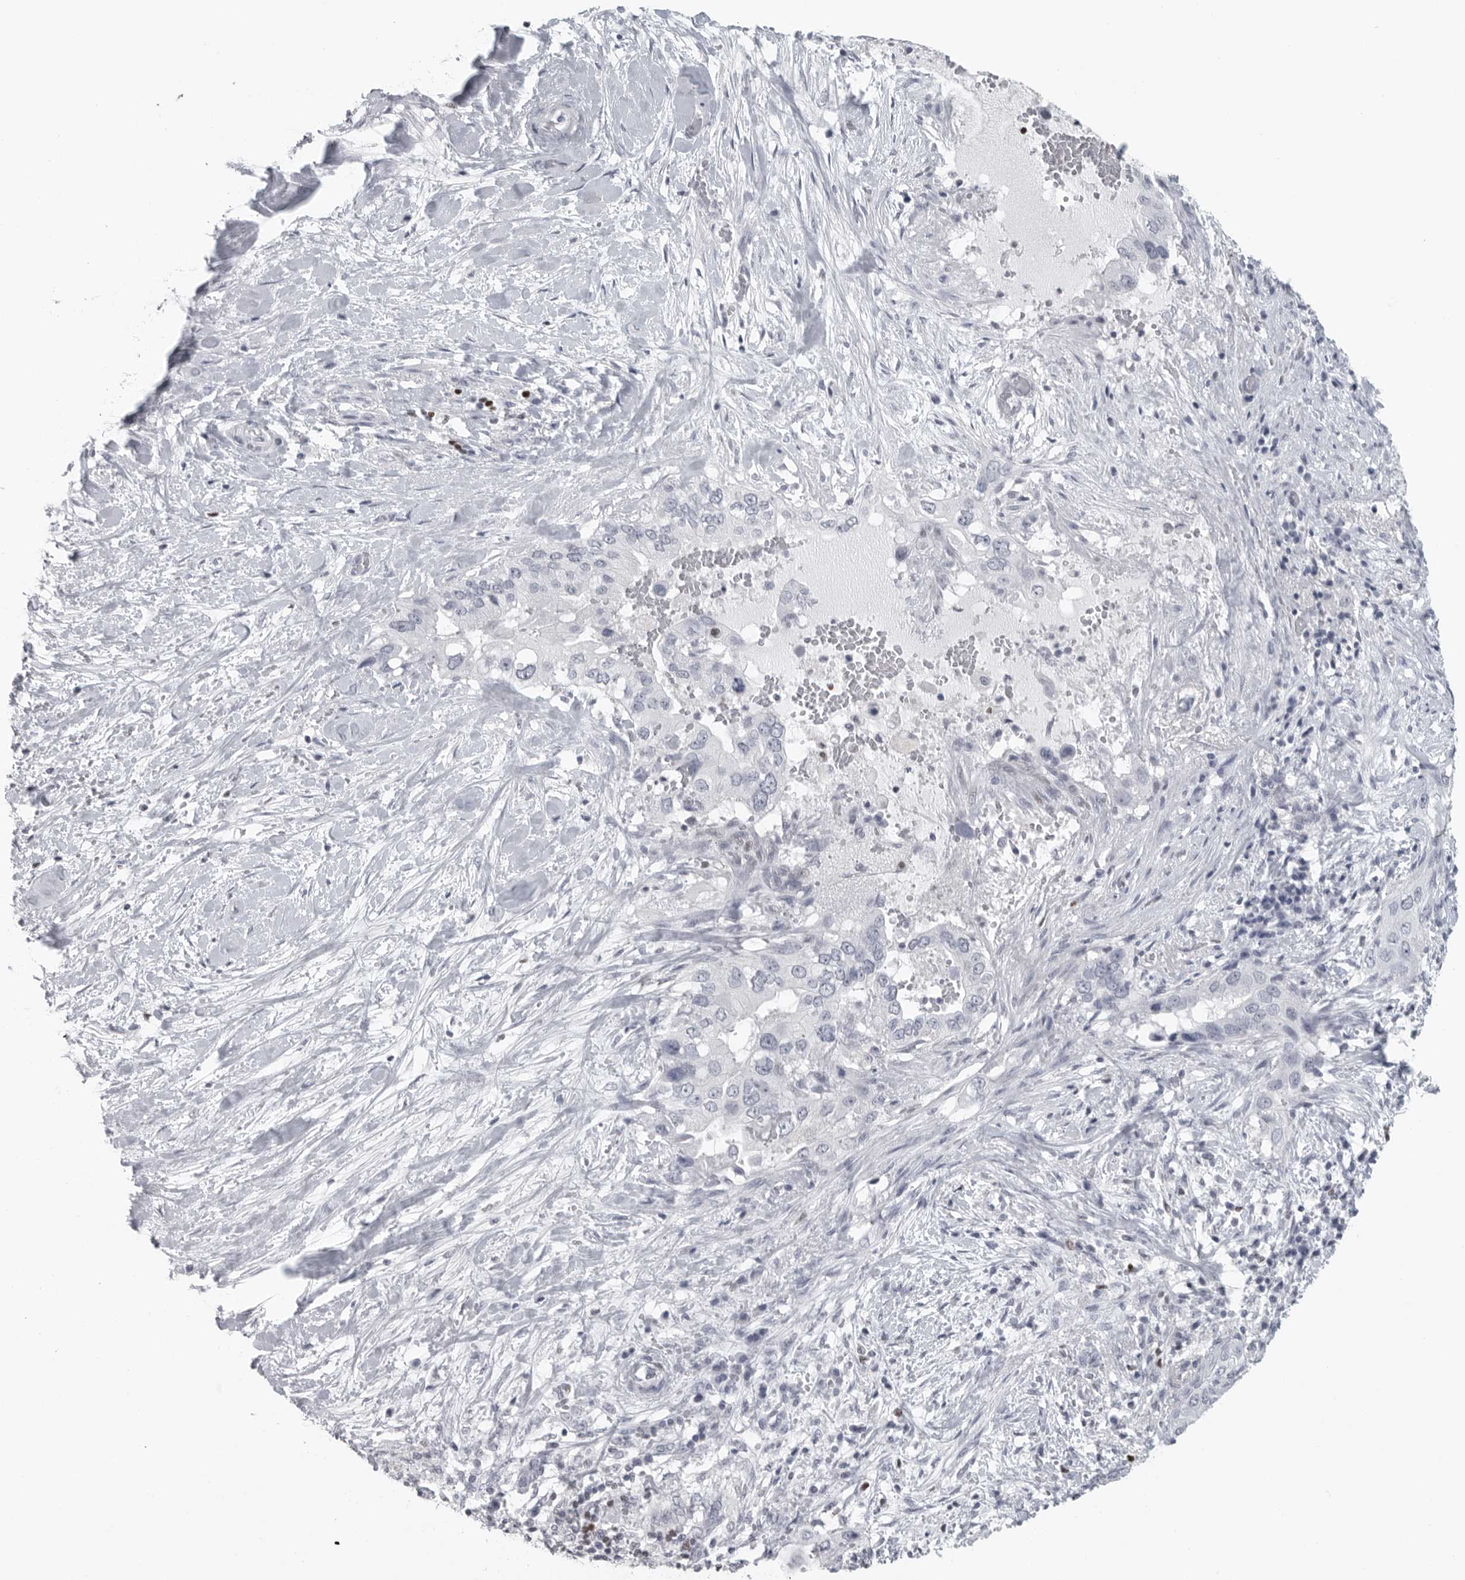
{"staining": {"intensity": "negative", "quantity": "none", "location": "none"}, "tissue": "pancreatic cancer", "cell_type": "Tumor cells", "image_type": "cancer", "snomed": [{"axis": "morphology", "description": "Inflammation, NOS"}, {"axis": "morphology", "description": "Adenocarcinoma, NOS"}, {"axis": "topography", "description": "Pancreas"}], "caption": "This micrograph is of pancreatic cancer stained with IHC to label a protein in brown with the nuclei are counter-stained blue. There is no expression in tumor cells.", "gene": "SATB2", "patient": {"sex": "female", "age": 56}}